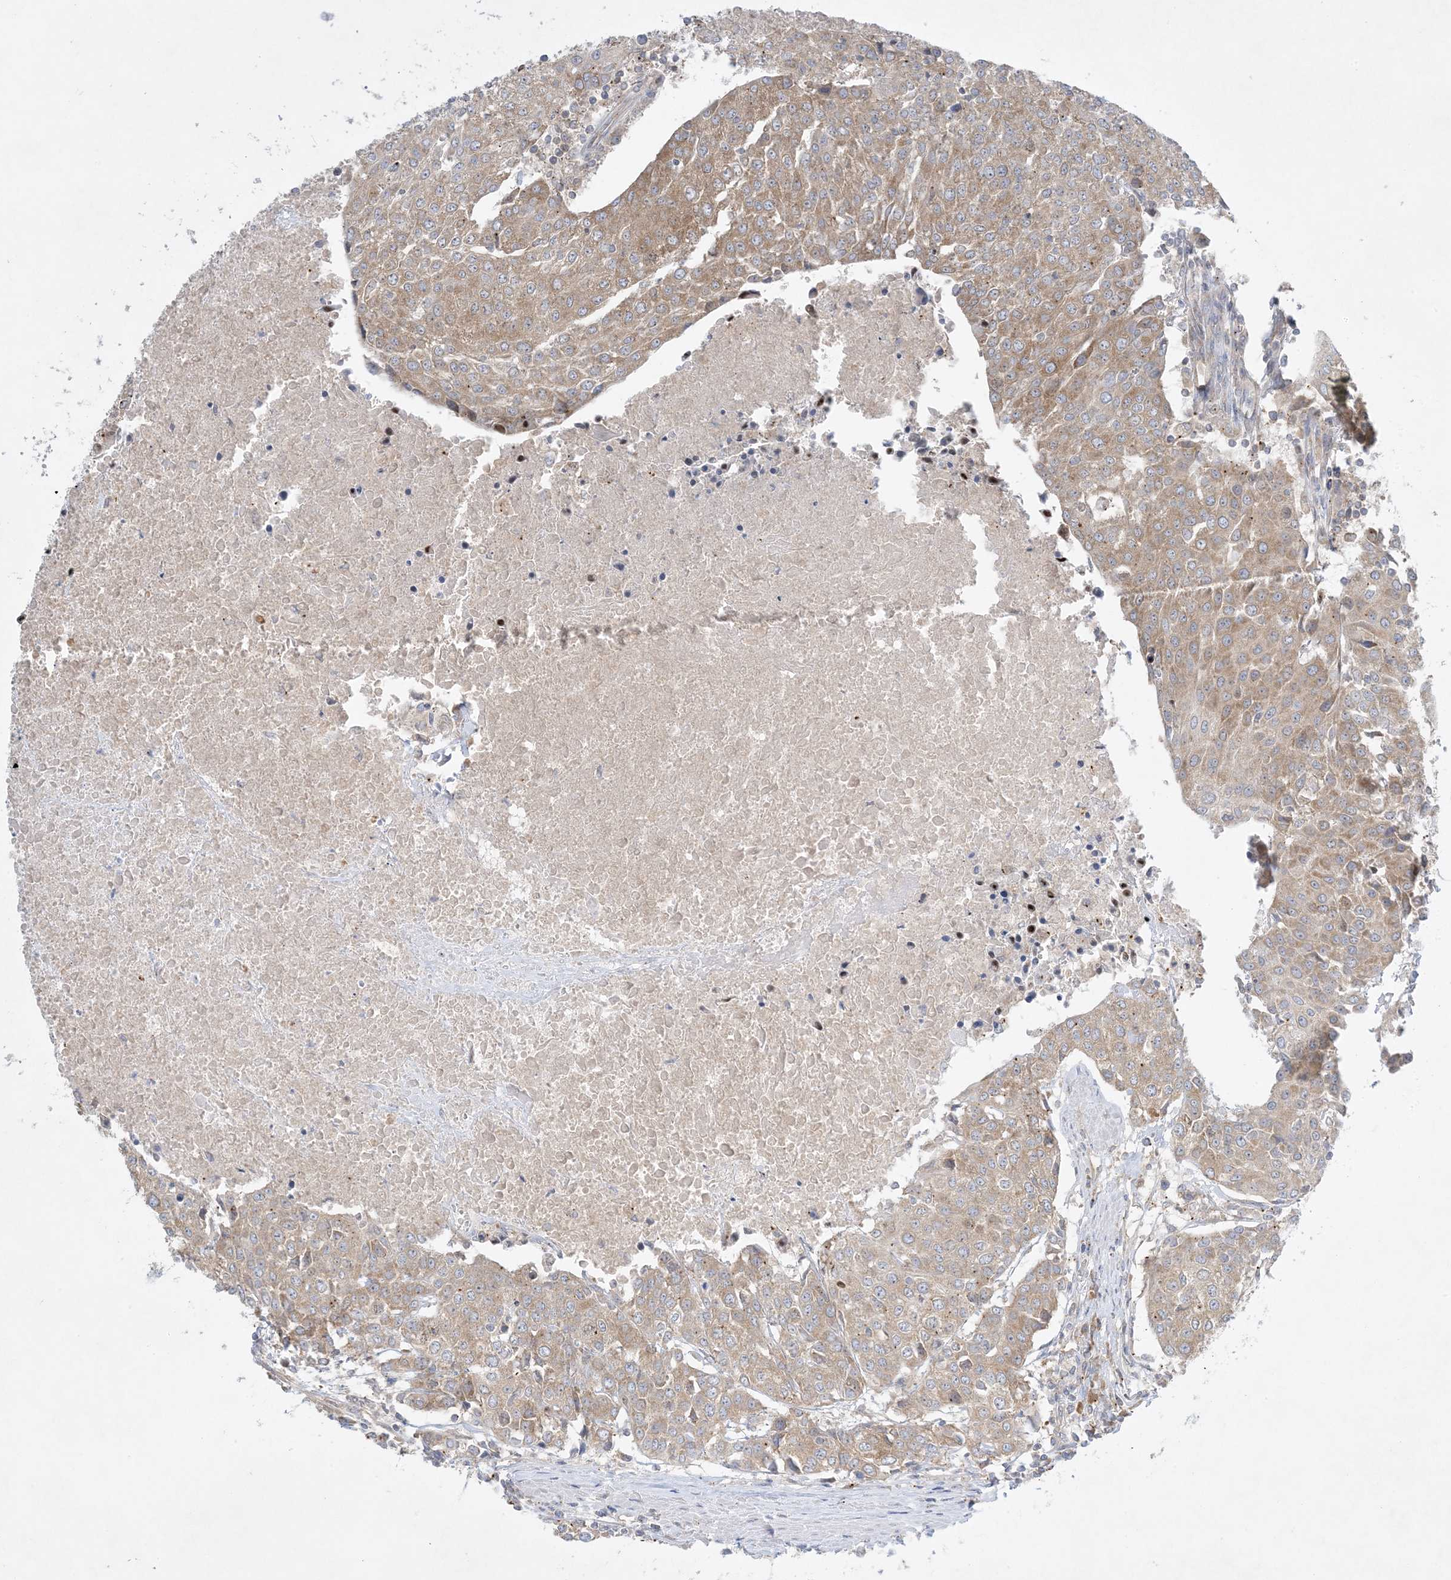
{"staining": {"intensity": "moderate", "quantity": ">75%", "location": "cytoplasmic/membranous"}, "tissue": "urothelial cancer", "cell_type": "Tumor cells", "image_type": "cancer", "snomed": [{"axis": "morphology", "description": "Urothelial carcinoma, High grade"}, {"axis": "topography", "description": "Urinary bladder"}], "caption": "Urothelial cancer stained for a protein shows moderate cytoplasmic/membranous positivity in tumor cells.", "gene": "RPP40", "patient": {"sex": "female", "age": 85}}